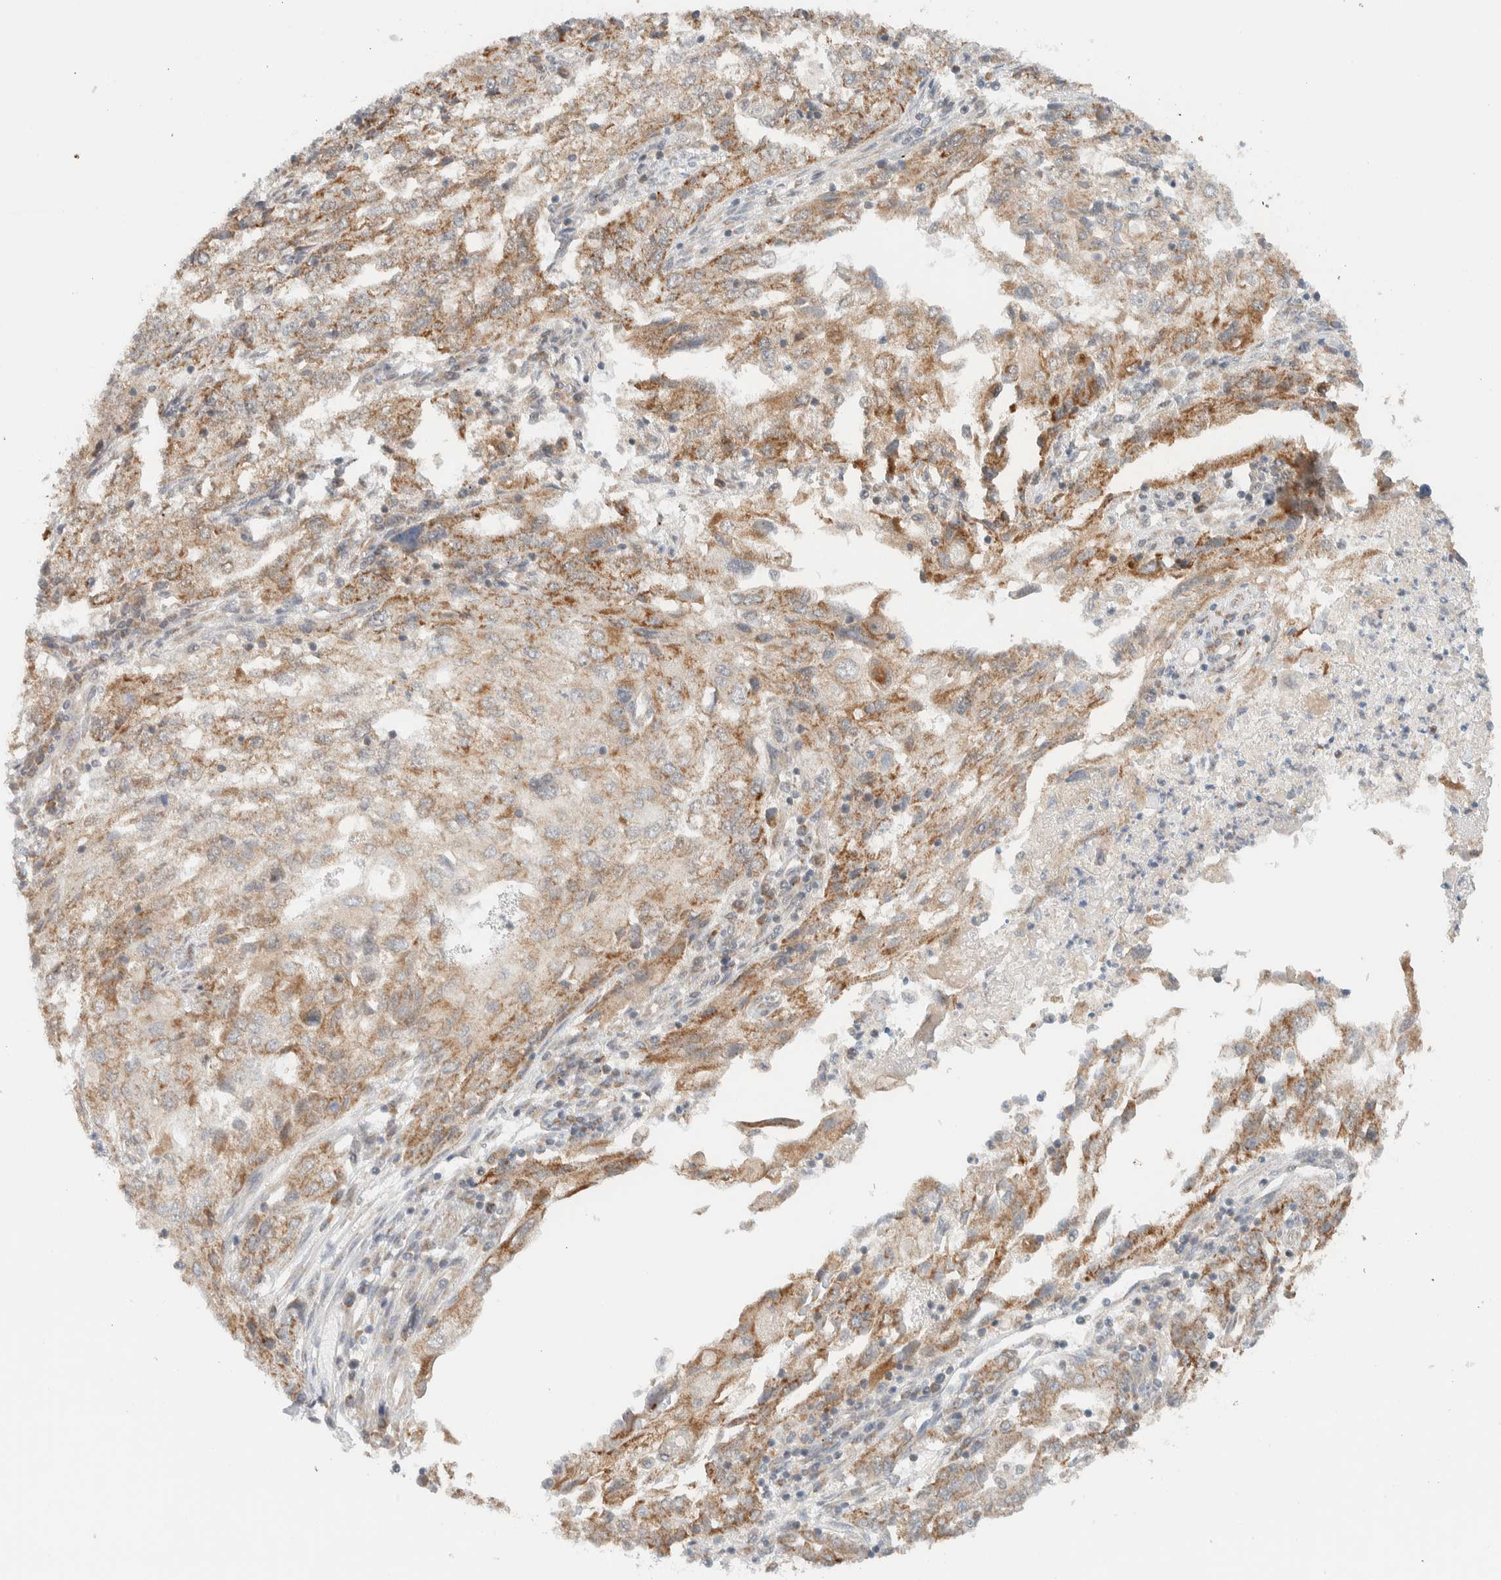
{"staining": {"intensity": "moderate", "quantity": ">75%", "location": "cytoplasmic/membranous"}, "tissue": "endometrial cancer", "cell_type": "Tumor cells", "image_type": "cancer", "snomed": [{"axis": "morphology", "description": "Adenocarcinoma, NOS"}, {"axis": "topography", "description": "Endometrium"}], "caption": "Endometrial adenocarcinoma was stained to show a protein in brown. There is medium levels of moderate cytoplasmic/membranous staining in approximately >75% of tumor cells. Using DAB (3,3'-diaminobenzidine) (brown) and hematoxylin (blue) stains, captured at high magnification using brightfield microscopy.", "gene": "MRPL41", "patient": {"sex": "female", "age": 49}}